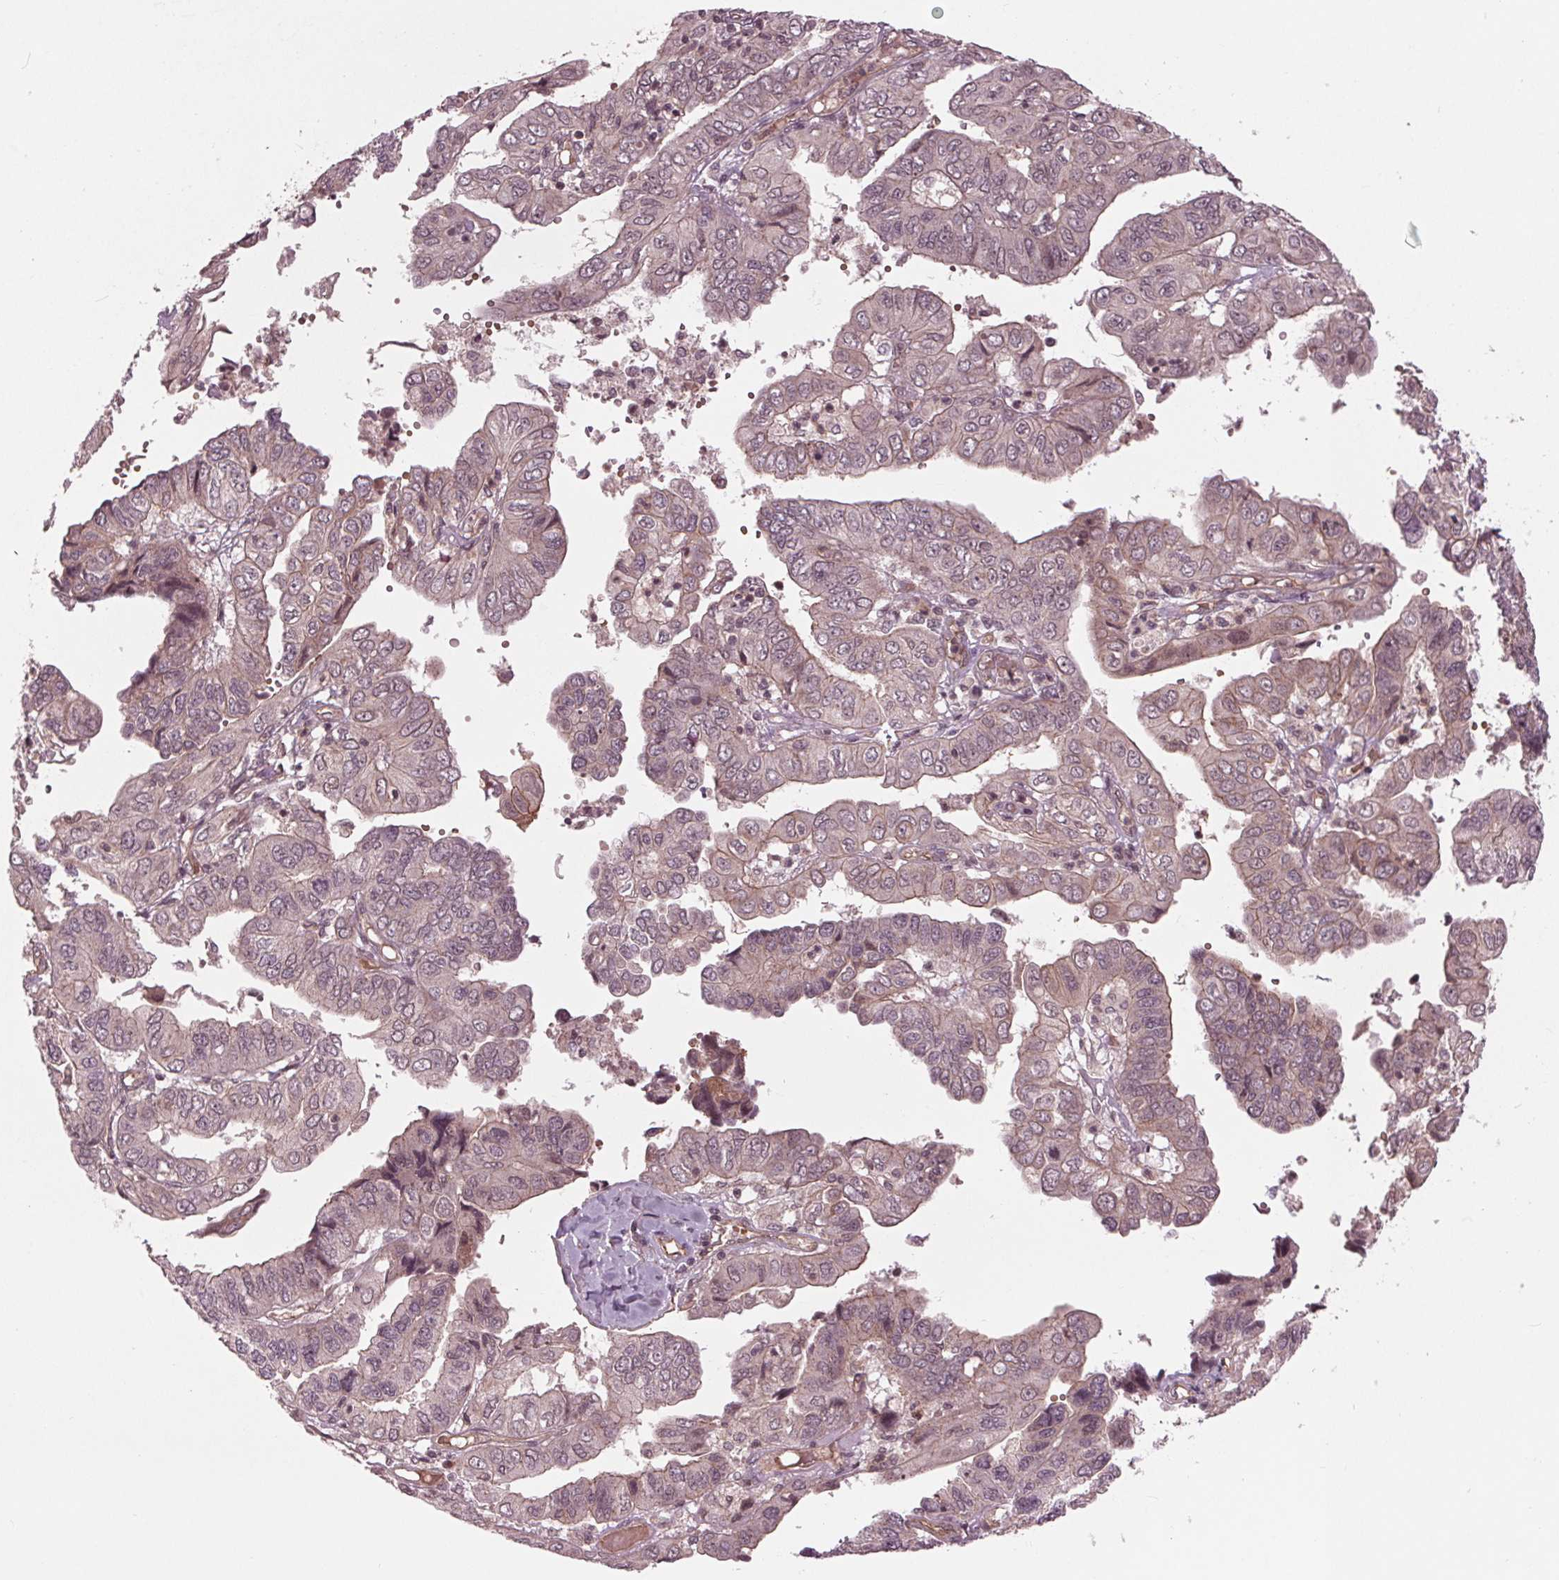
{"staining": {"intensity": "weak", "quantity": "<25%", "location": "nuclear"}, "tissue": "ovarian cancer", "cell_type": "Tumor cells", "image_type": "cancer", "snomed": [{"axis": "morphology", "description": "Cystadenocarcinoma, serous, NOS"}, {"axis": "topography", "description": "Ovary"}], "caption": "A photomicrograph of serous cystadenocarcinoma (ovarian) stained for a protein displays no brown staining in tumor cells. (DAB (3,3'-diaminobenzidine) immunohistochemistry, high magnification).", "gene": "BTBD1", "patient": {"sex": "female", "age": 79}}